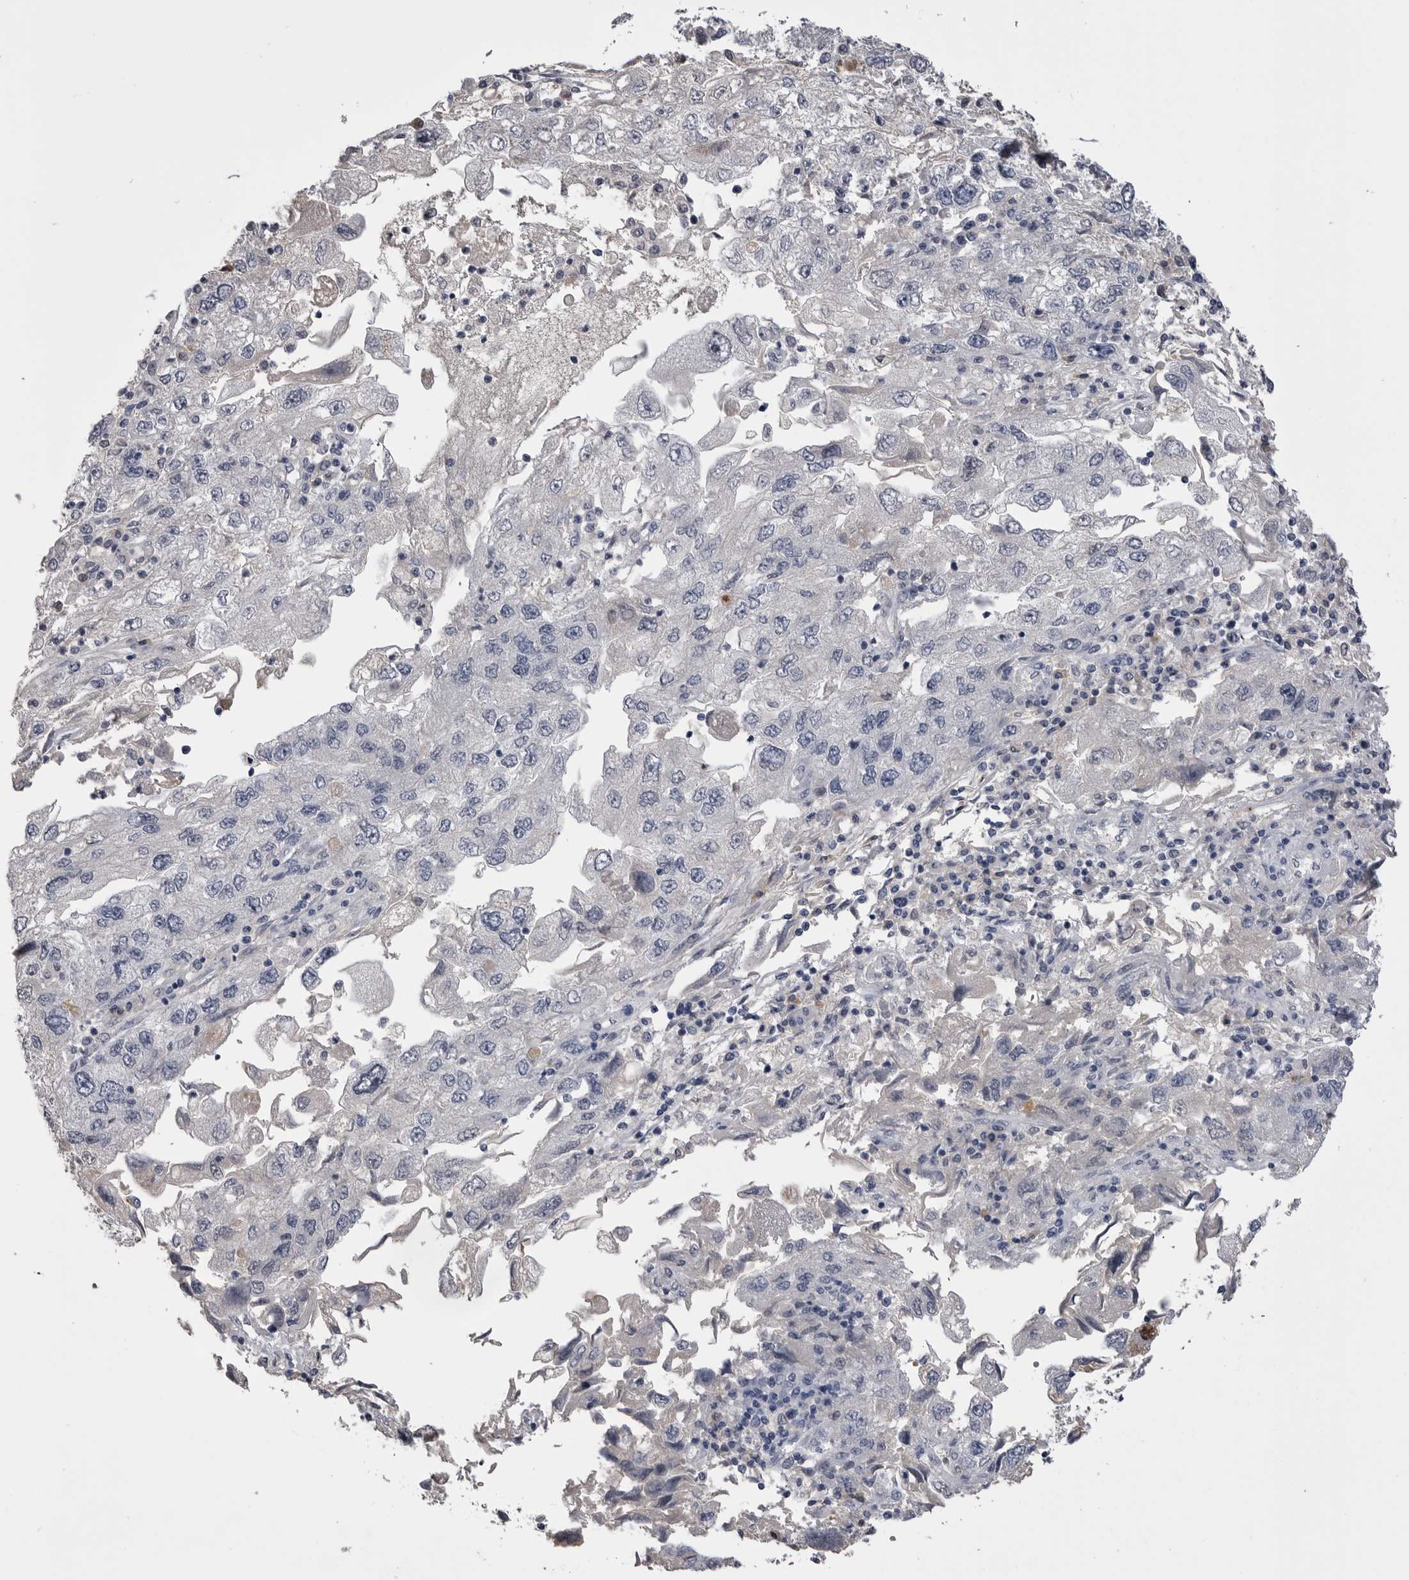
{"staining": {"intensity": "negative", "quantity": "none", "location": "none"}, "tissue": "endometrial cancer", "cell_type": "Tumor cells", "image_type": "cancer", "snomed": [{"axis": "morphology", "description": "Adenocarcinoma, NOS"}, {"axis": "topography", "description": "Endometrium"}], "caption": "Endometrial cancer (adenocarcinoma) was stained to show a protein in brown. There is no significant expression in tumor cells.", "gene": "AHSG", "patient": {"sex": "female", "age": 49}}